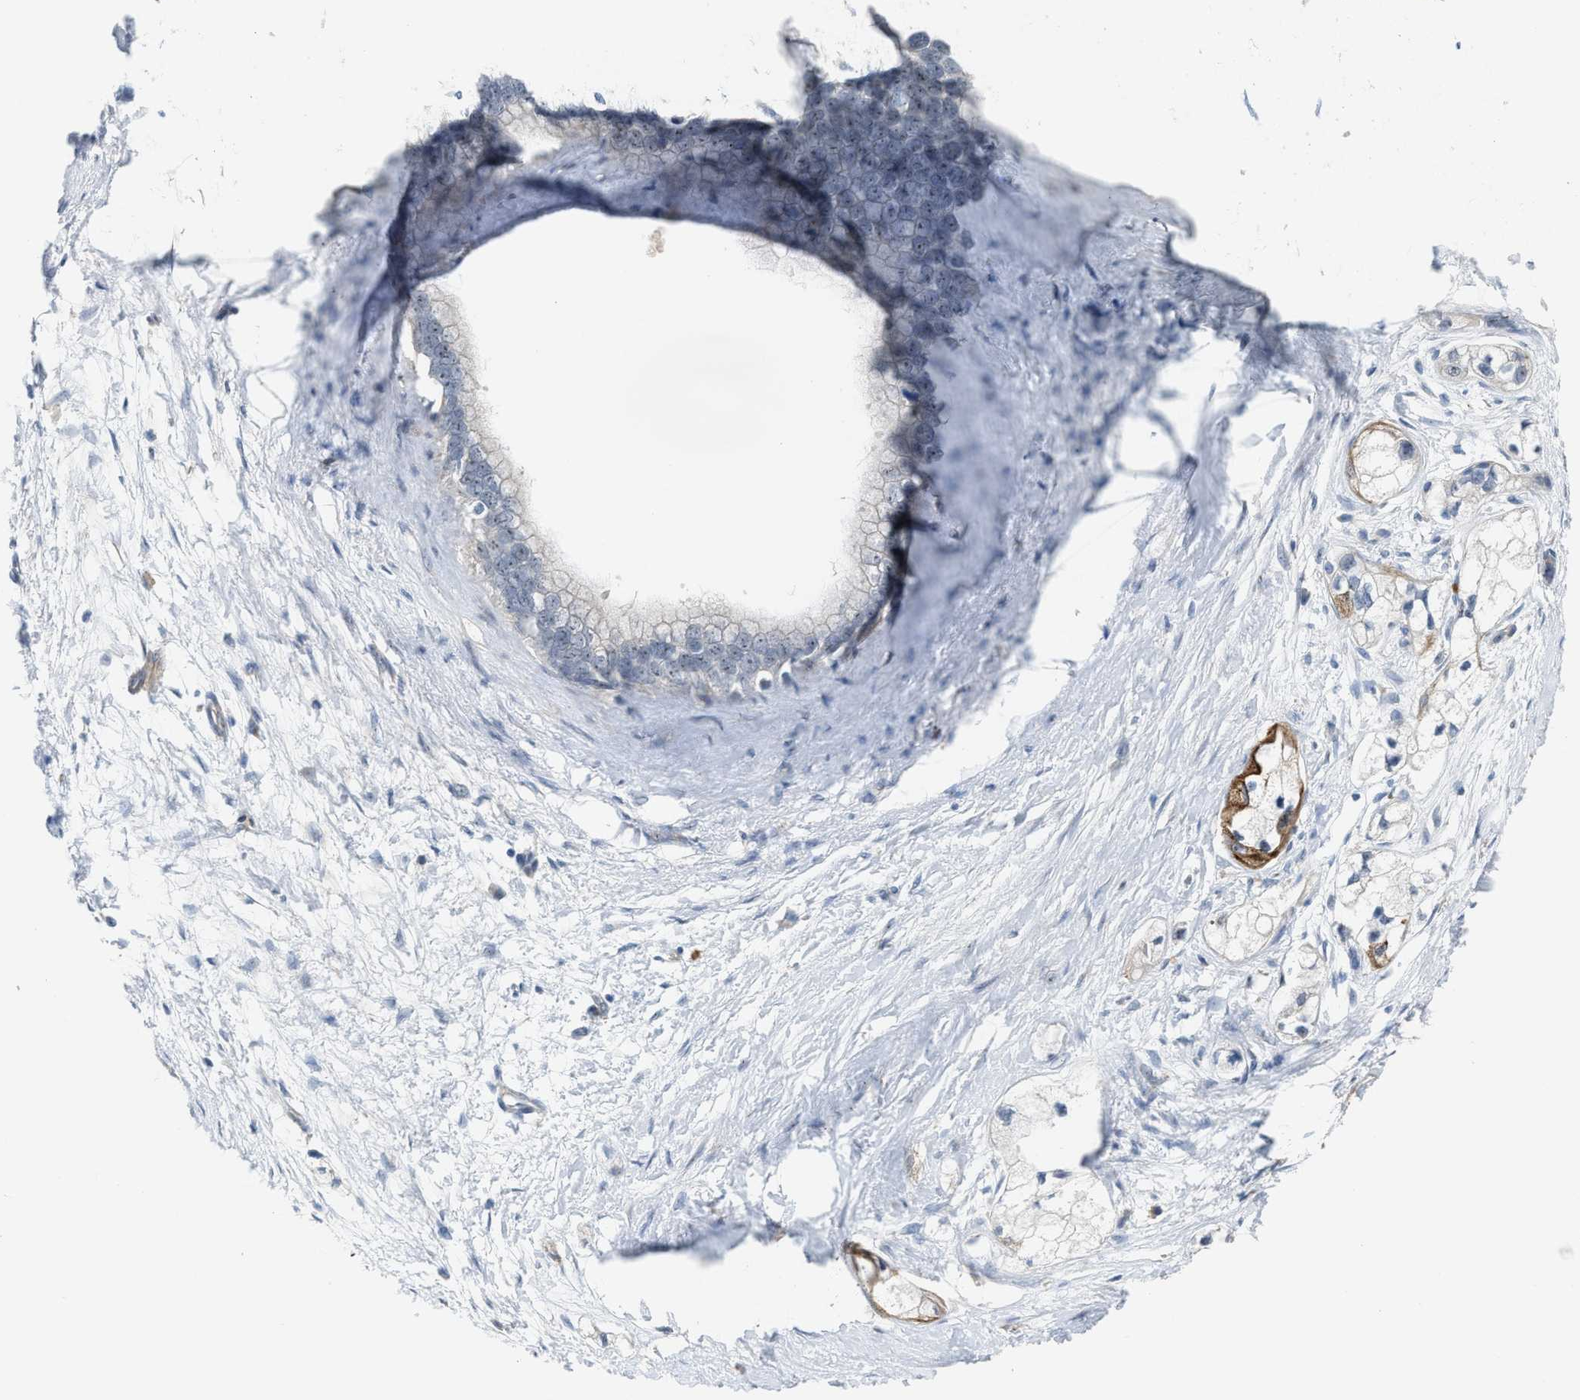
{"staining": {"intensity": "negative", "quantity": "none", "location": "none"}, "tissue": "pancreatic cancer", "cell_type": "Tumor cells", "image_type": "cancer", "snomed": [{"axis": "morphology", "description": "Adenocarcinoma, NOS"}, {"axis": "topography", "description": "Pancreas"}], "caption": "DAB immunohistochemical staining of pancreatic cancer (adenocarcinoma) reveals no significant expression in tumor cells.", "gene": "ZNF783", "patient": {"sex": "male", "age": 74}}